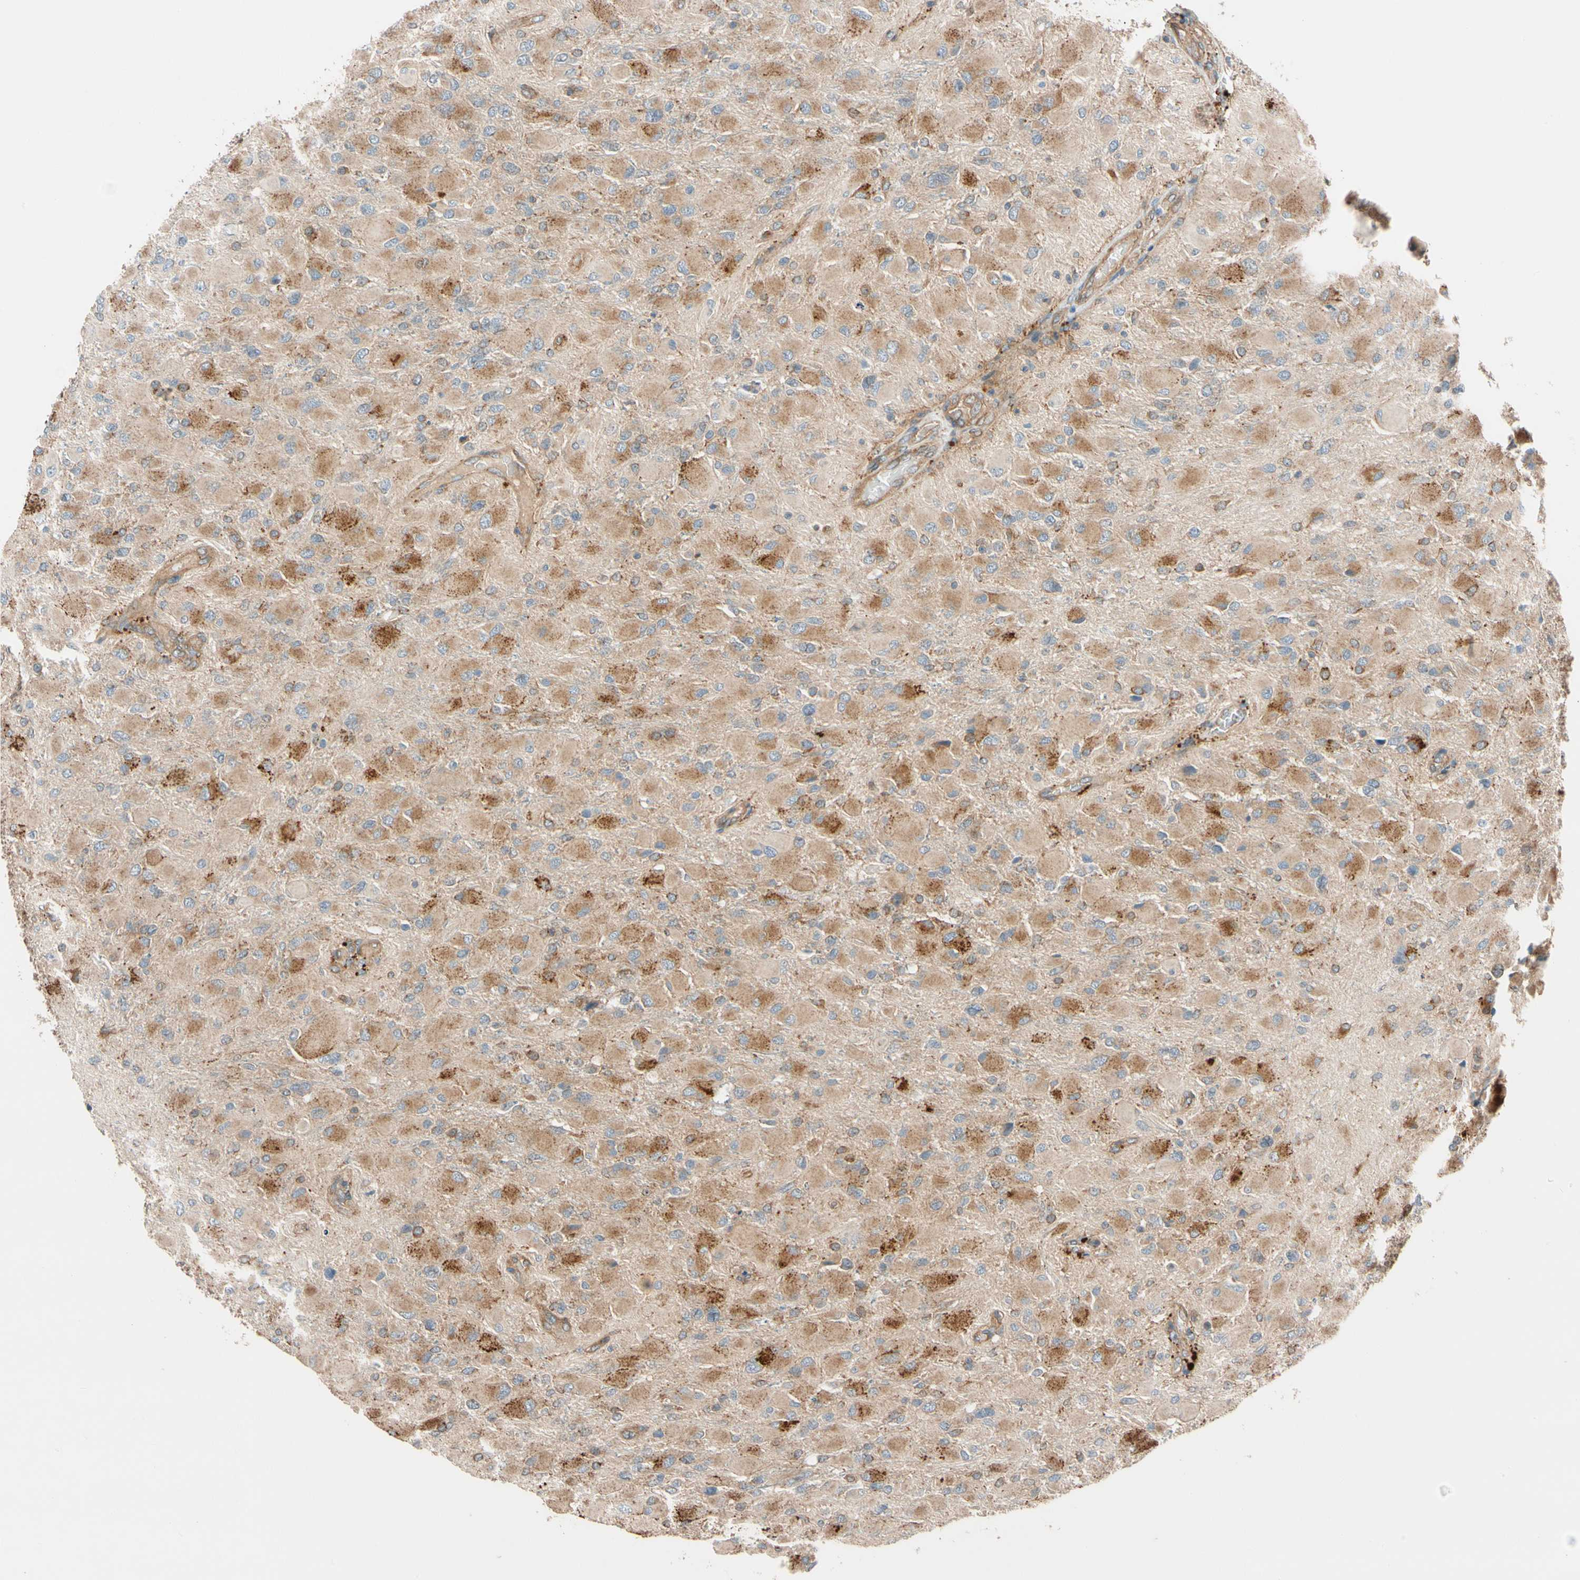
{"staining": {"intensity": "moderate", "quantity": ">75%", "location": "cytoplasmic/membranous"}, "tissue": "glioma", "cell_type": "Tumor cells", "image_type": "cancer", "snomed": [{"axis": "morphology", "description": "Glioma, malignant, High grade"}, {"axis": "topography", "description": "Cerebral cortex"}], "caption": "Moderate cytoplasmic/membranous positivity for a protein is appreciated in approximately >75% of tumor cells of glioma using IHC.", "gene": "PHYH", "patient": {"sex": "female", "age": 36}}